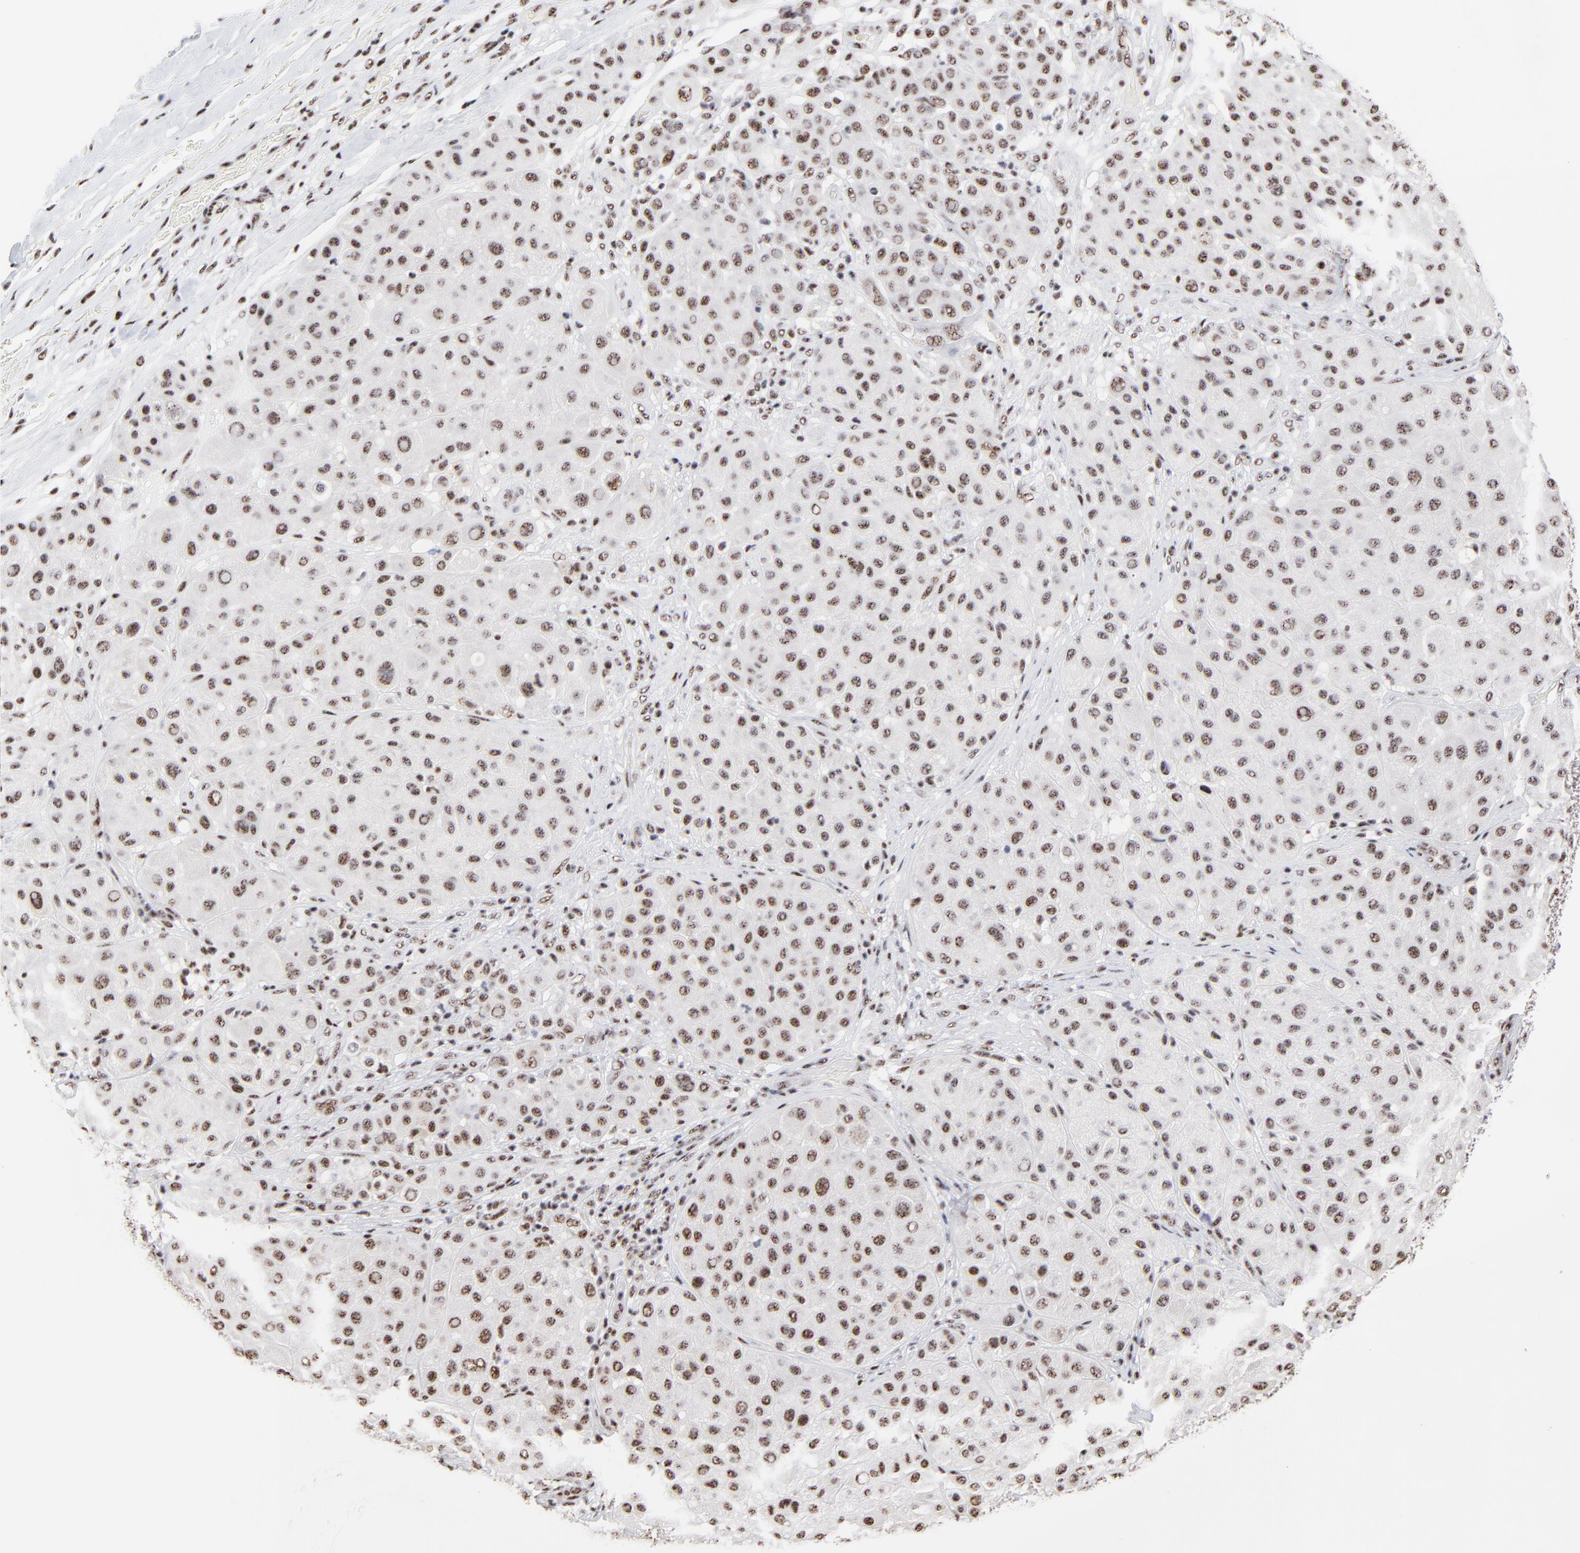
{"staining": {"intensity": "weak", "quantity": ">75%", "location": "nuclear"}, "tissue": "melanoma", "cell_type": "Tumor cells", "image_type": "cancer", "snomed": [{"axis": "morphology", "description": "Normal tissue, NOS"}, {"axis": "morphology", "description": "Malignant melanoma, Metastatic site"}, {"axis": "topography", "description": "Skin"}], "caption": "A brown stain shows weak nuclear expression of a protein in human malignant melanoma (metastatic site) tumor cells.", "gene": "MBD4", "patient": {"sex": "male", "age": 41}}